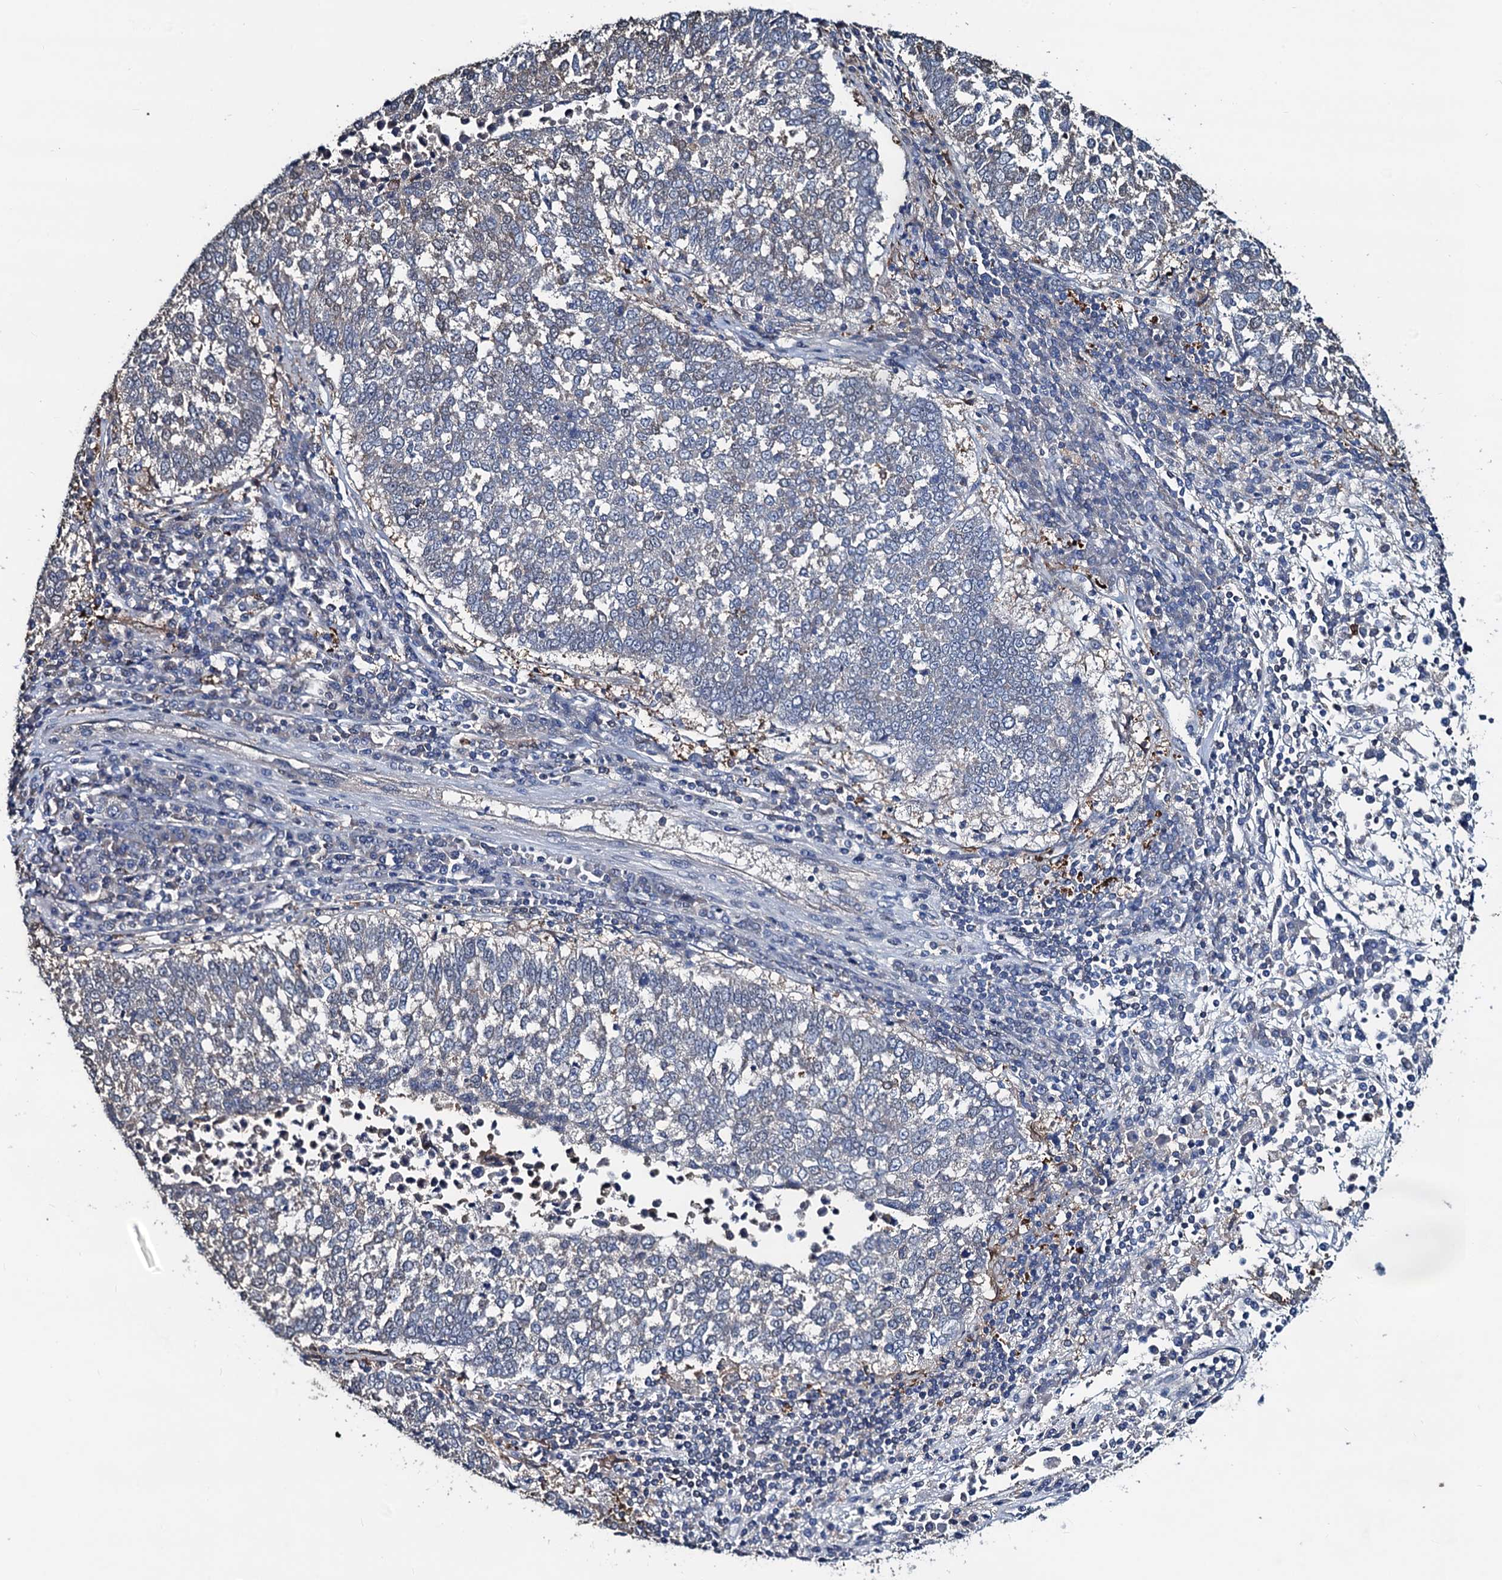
{"staining": {"intensity": "negative", "quantity": "none", "location": "none"}, "tissue": "lung cancer", "cell_type": "Tumor cells", "image_type": "cancer", "snomed": [{"axis": "morphology", "description": "Squamous cell carcinoma, NOS"}, {"axis": "topography", "description": "Lung"}], "caption": "This is an immunohistochemistry image of squamous cell carcinoma (lung). There is no positivity in tumor cells.", "gene": "RTKN2", "patient": {"sex": "male", "age": 73}}